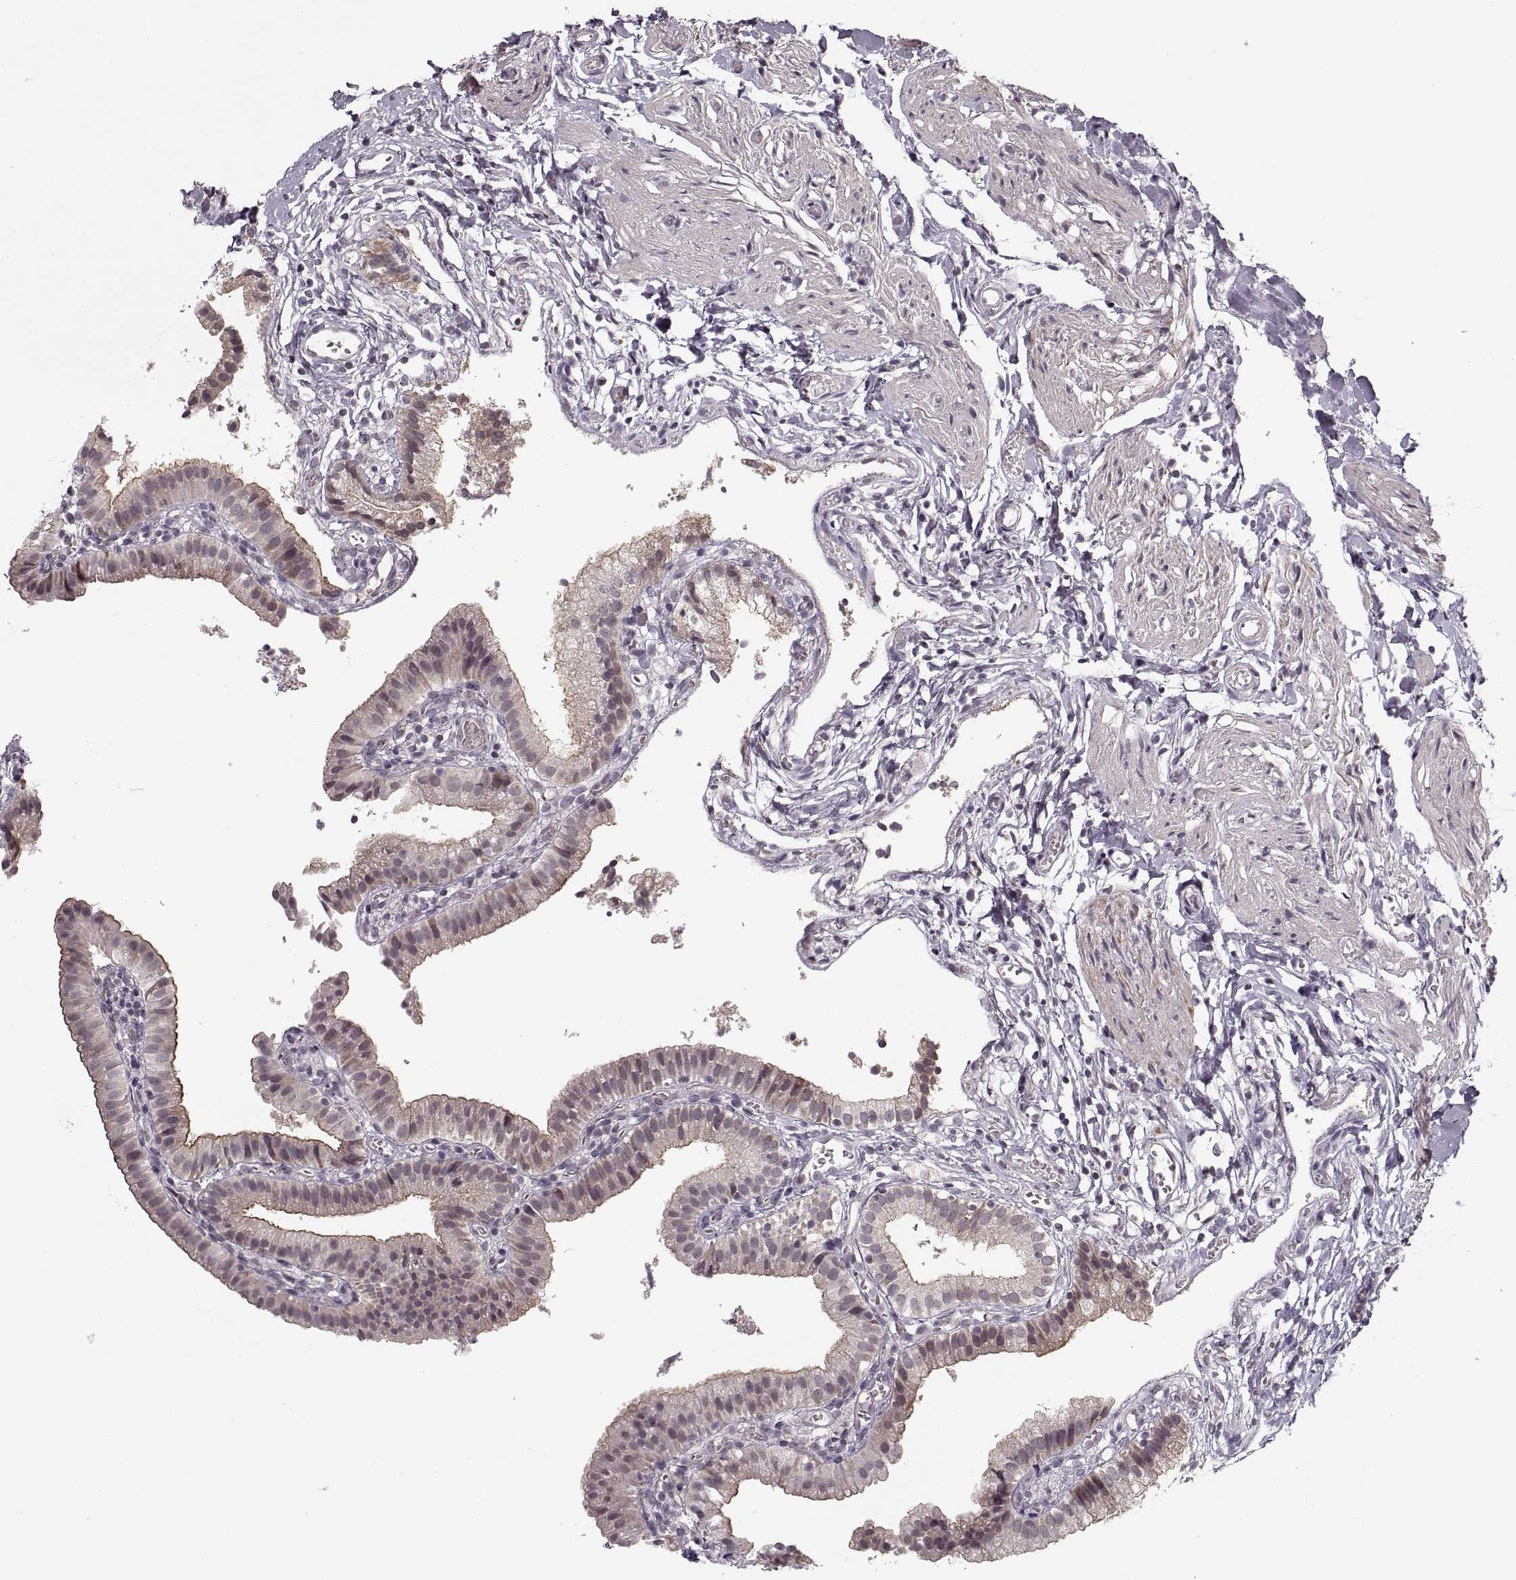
{"staining": {"intensity": "weak", "quantity": "<25%", "location": "cytoplasmic/membranous"}, "tissue": "gallbladder", "cell_type": "Glandular cells", "image_type": "normal", "snomed": [{"axis": "morphology", "description": "Normal tissue, NOS"}, {"axis": "topography", "description": "Gallbladder"}], "caption": "This is an IHC image of normal human gallbladder. There is no positivity in glandular cells.", "gene": "ASIC3", "patient": {"sex": "female", "age": 47}}